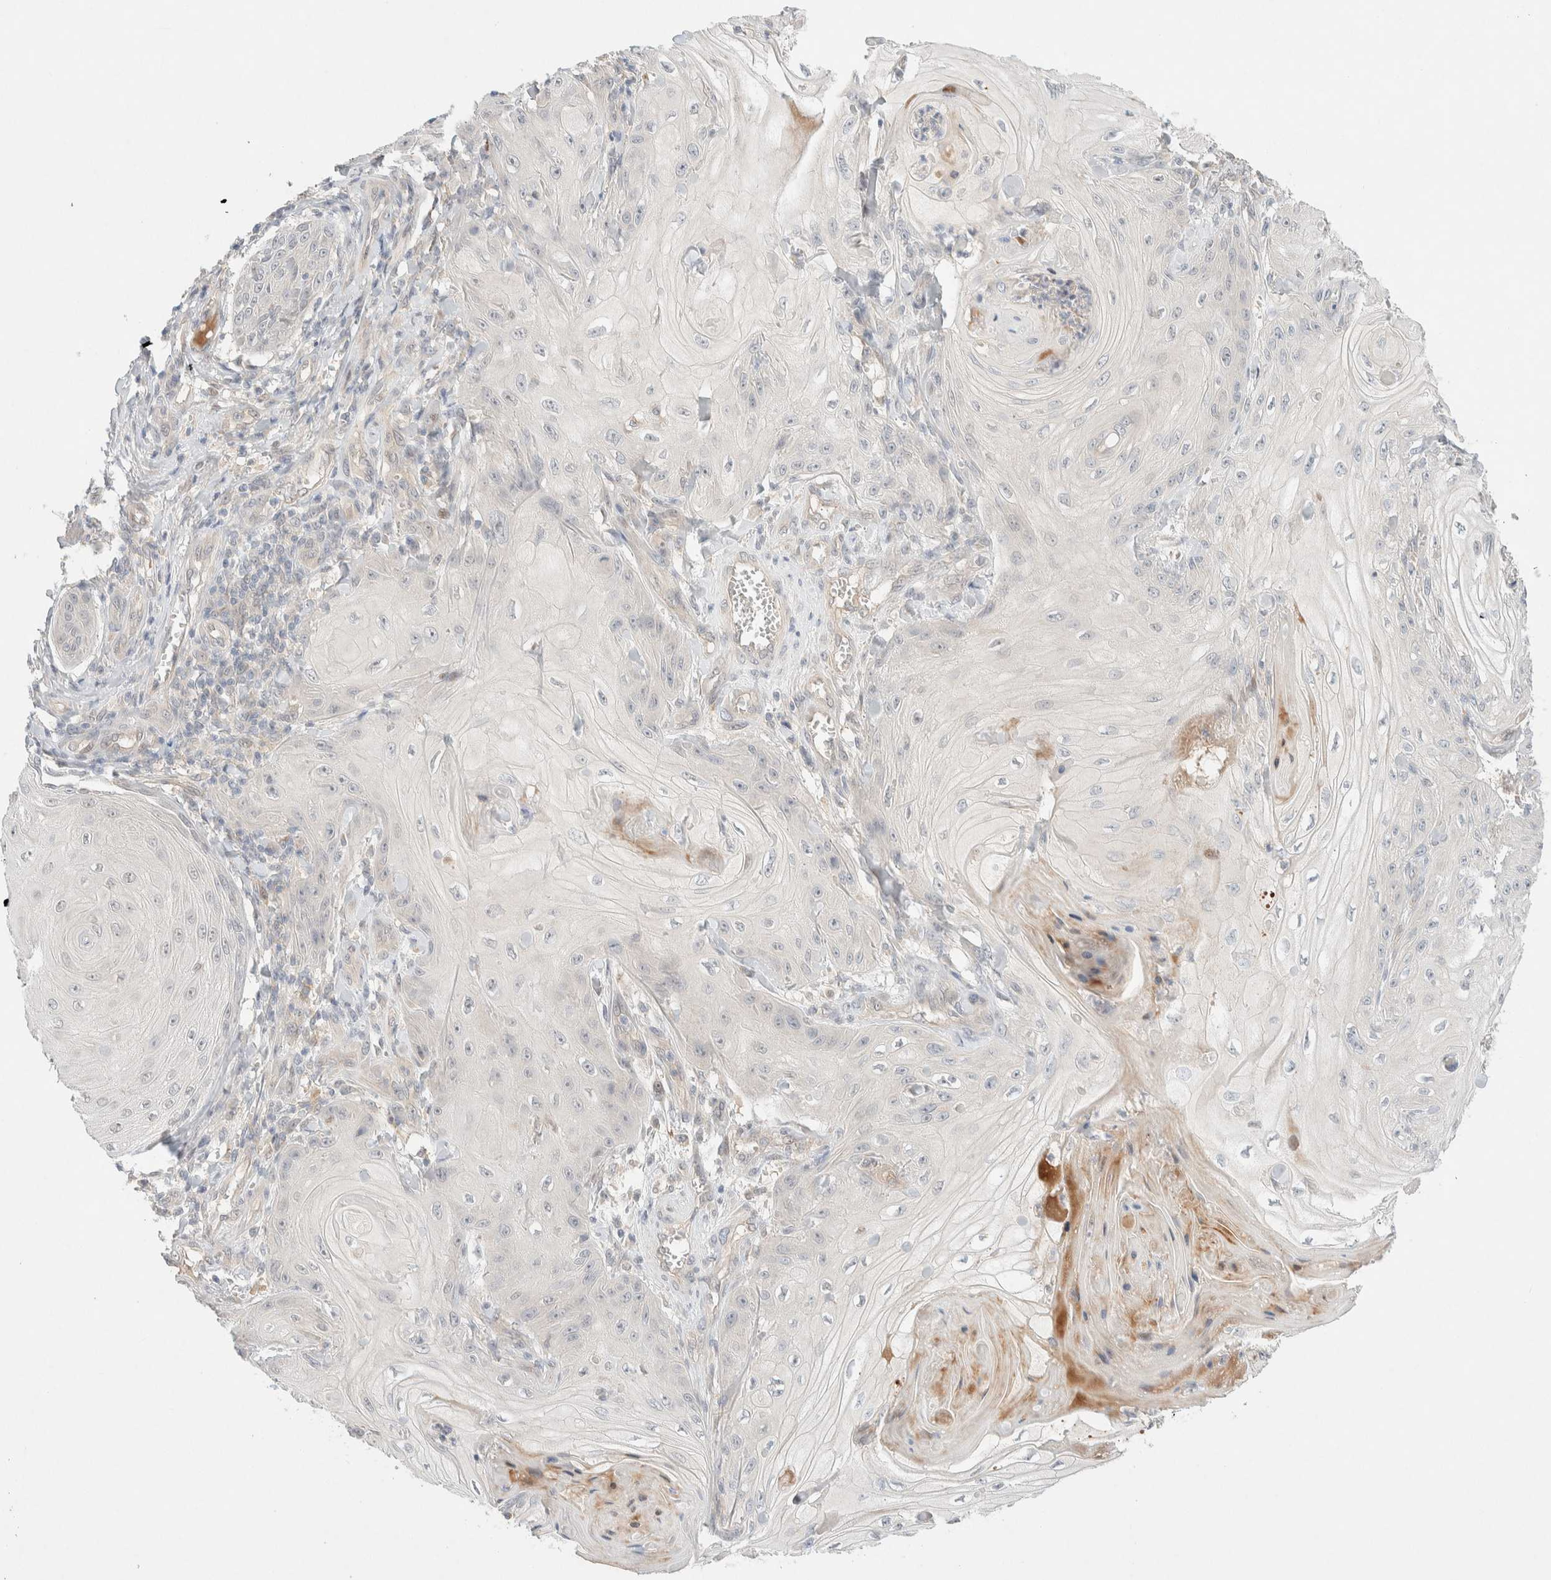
{"staining": {"intensity": "negative", "quantity": "none", "location": "none"}, "tissue": "skin cancer", "cell_type": "Tumor cells", "image_type": "cancer", "snomed": [{"axis": "morphology", "description": "Squamous cell carcinoma, NOS"}, {"axis": "topography", "description": "Skin"}], "caption": "An IHC histopathology image of skin cancer is shown. There is no staining in tumor cells of skin cancer. The staining is performed using DAB (3,3'-diaminobenzidine) brown chromogen with nuclei counter-stained in using hematoxylin.", "gene": "CHKA", "patient": {"sex": "male", "age": 74}}